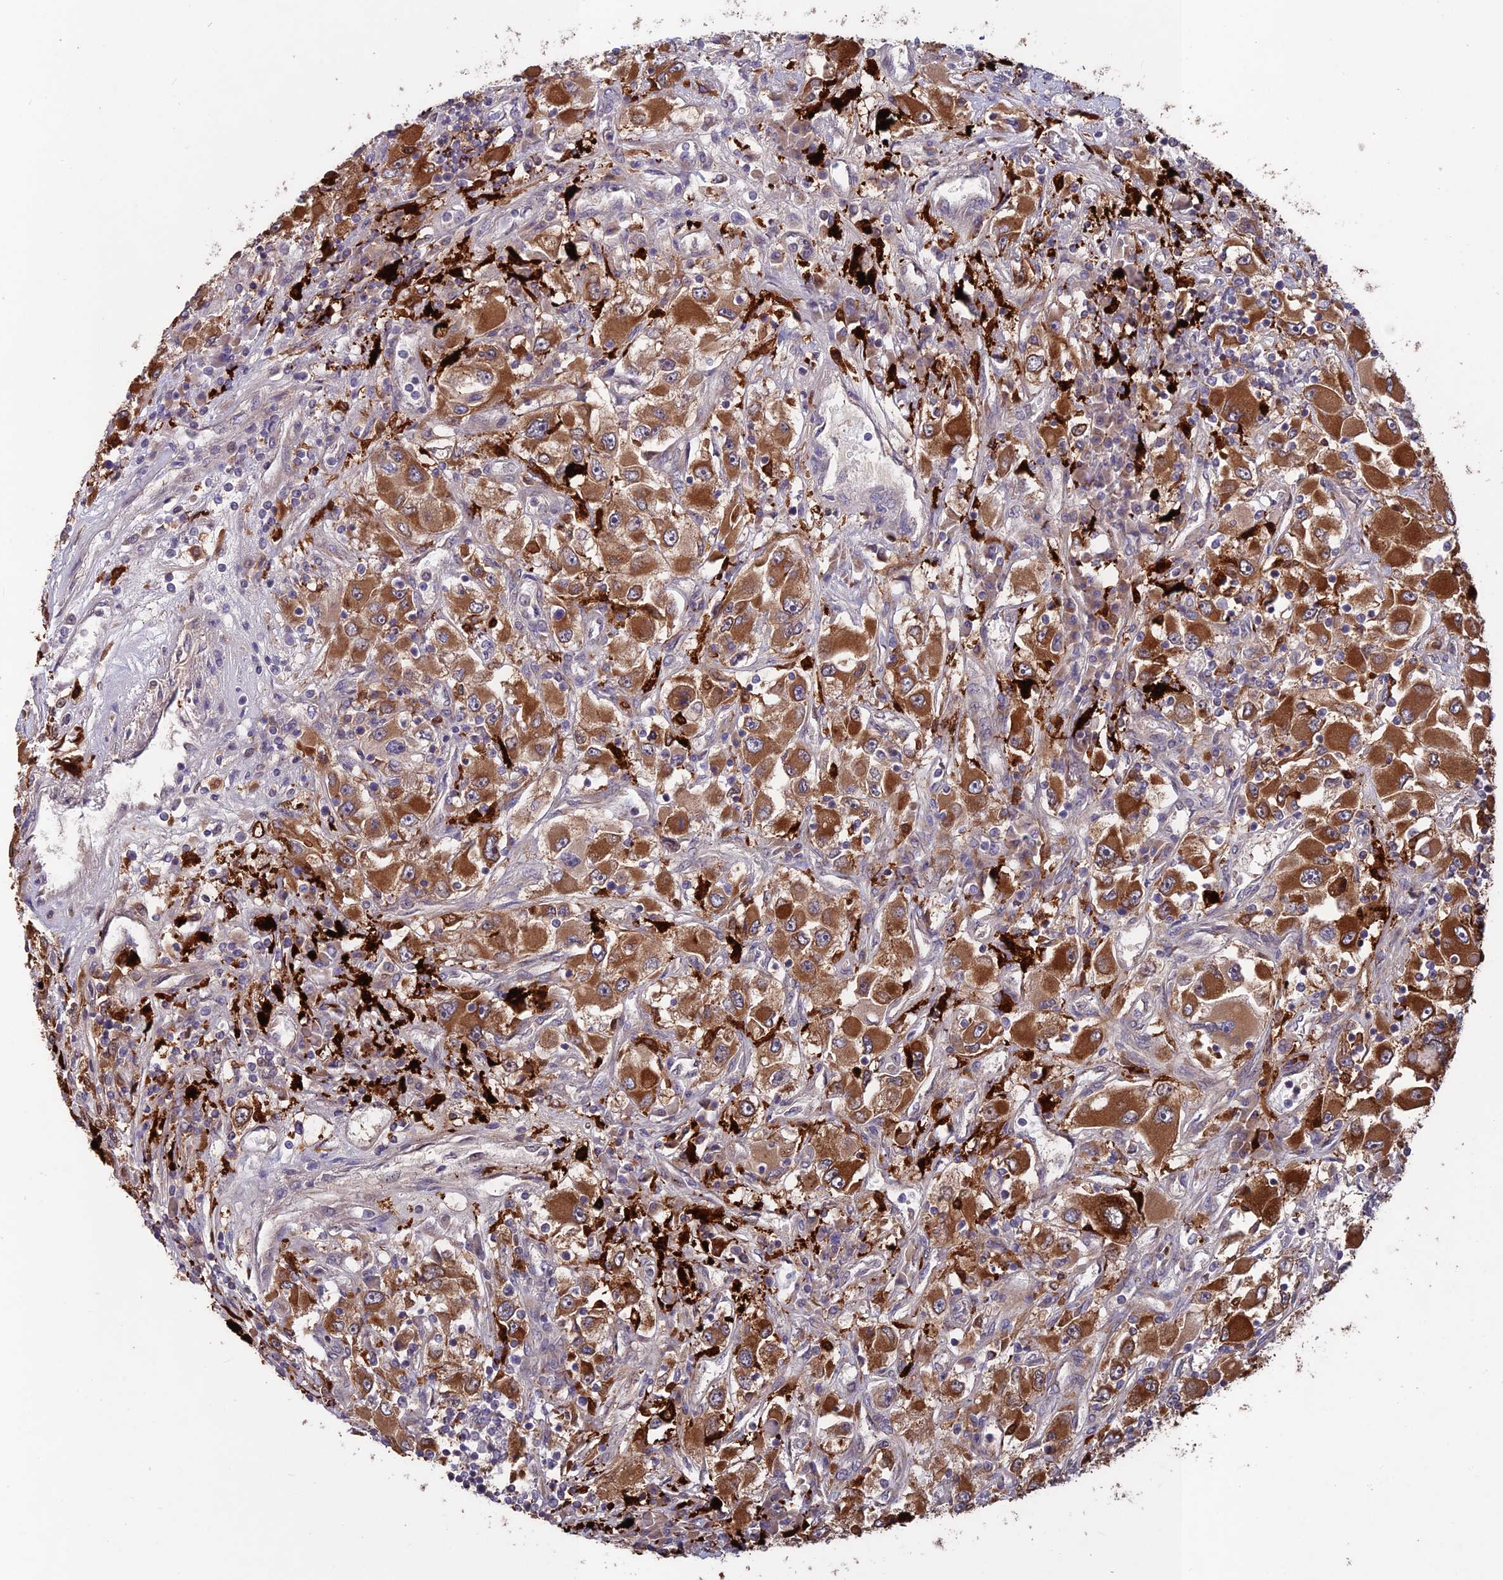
{"staining": {"intensity": "strong", "quantity": ">75%", "location": "cytoplasmic/membranous"}, "tissue": "renal cancer", "cell_type": "Tumor cells", "image_type": "cancer", "snomed": [{"axis": "morphology", "description": "Adenocarcinoma, NOS"}, {"axis": "topography", "description": "Kidney"}], "caption": "Strong cytoplasmic/membranous protein expression is seen in about >75% of tumor cells in adenocarcinoma (renal). (DAB IHC with brightfield microscopy, high magnification).", "gene": "MAST2", "patient": {"sex": "female", "age": 52}}